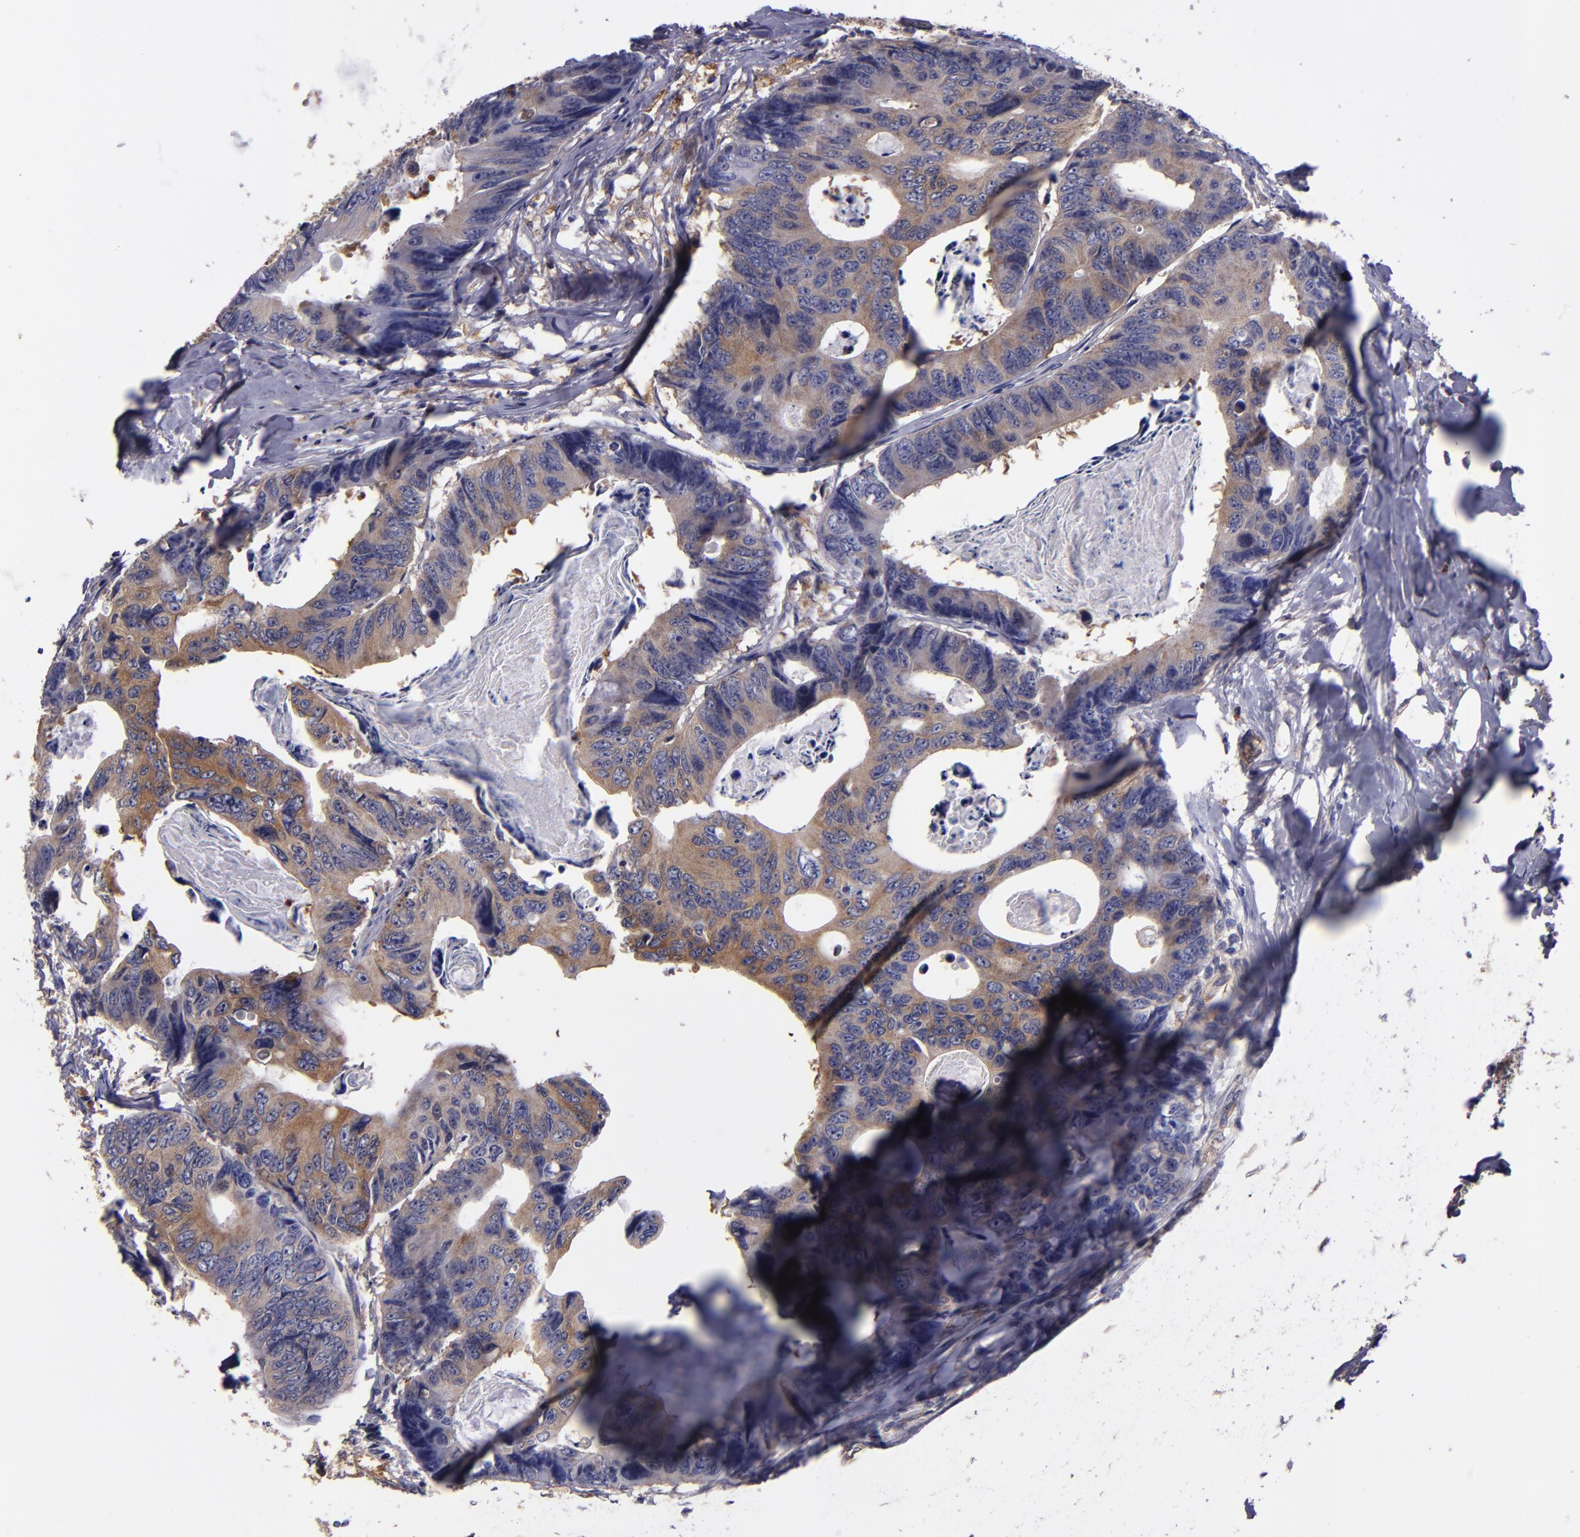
{"staining": {"intensity": "moderate", "quantity": "25%-75%", "location": "cytoplasmic/membranous"}, "tissue": "colorectal cancer", "cell_type": "Tumor cells", "image_type": "cancer", "snomed": [{"axis": "morphology", "description": "Adenocarcinoma, NOS"}, {"axis": "topography", "description": "Colon"}], "caption": "Colorectal adenocarcinoma was stained to show a protein in brown. There is medium levels of moderate cytoplasmic/membranous expression in about 25%-75% of tumor cells.", "gene": "CARS1", "patient": {"sex": "female", "age": 55}}